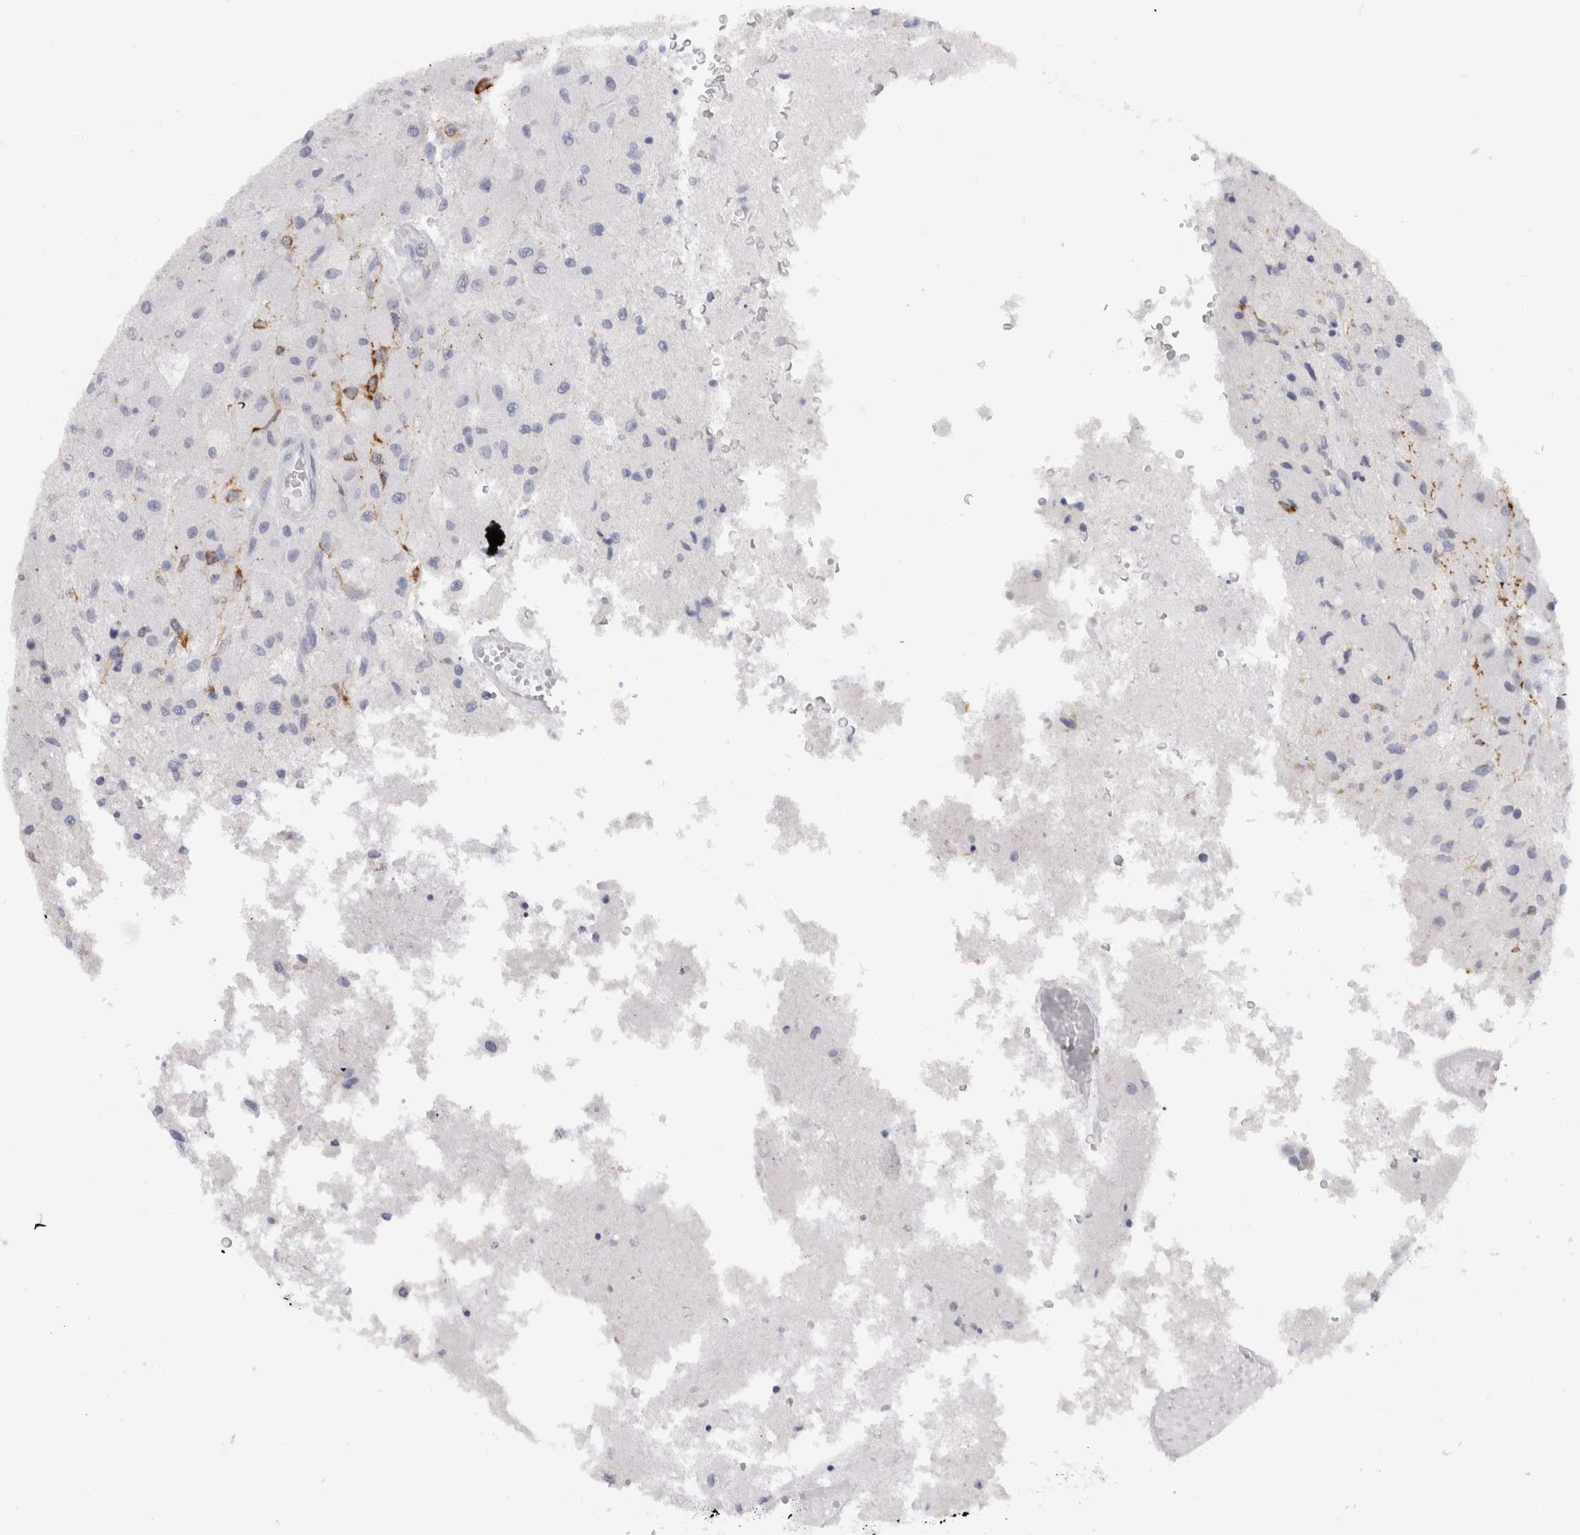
{"staining": {"intensity": "negative", "quantity": "none", "location": "none"}, "tissue": "glioma", "cell_type": "Tumor cells", "image_type": "cancer", "snomed": [{"axis": "morphology", "description": "Normal tissue, NOS"}, {"axis": "morphology", "description": "Glioma, malignant, High grade"}, {"axis": "topography", "description": "Cerebral cortex"}], "caption": "IHC of human glioma demonstrates no expression in tumor cells. The staining is performed using DAB (3,3'-diaminobenzidine) brown chromogen with nuclei counter-stained in using hematoxylin.", "gene": "C9orf50", "patient": {"sex": "male", "age": 77}}